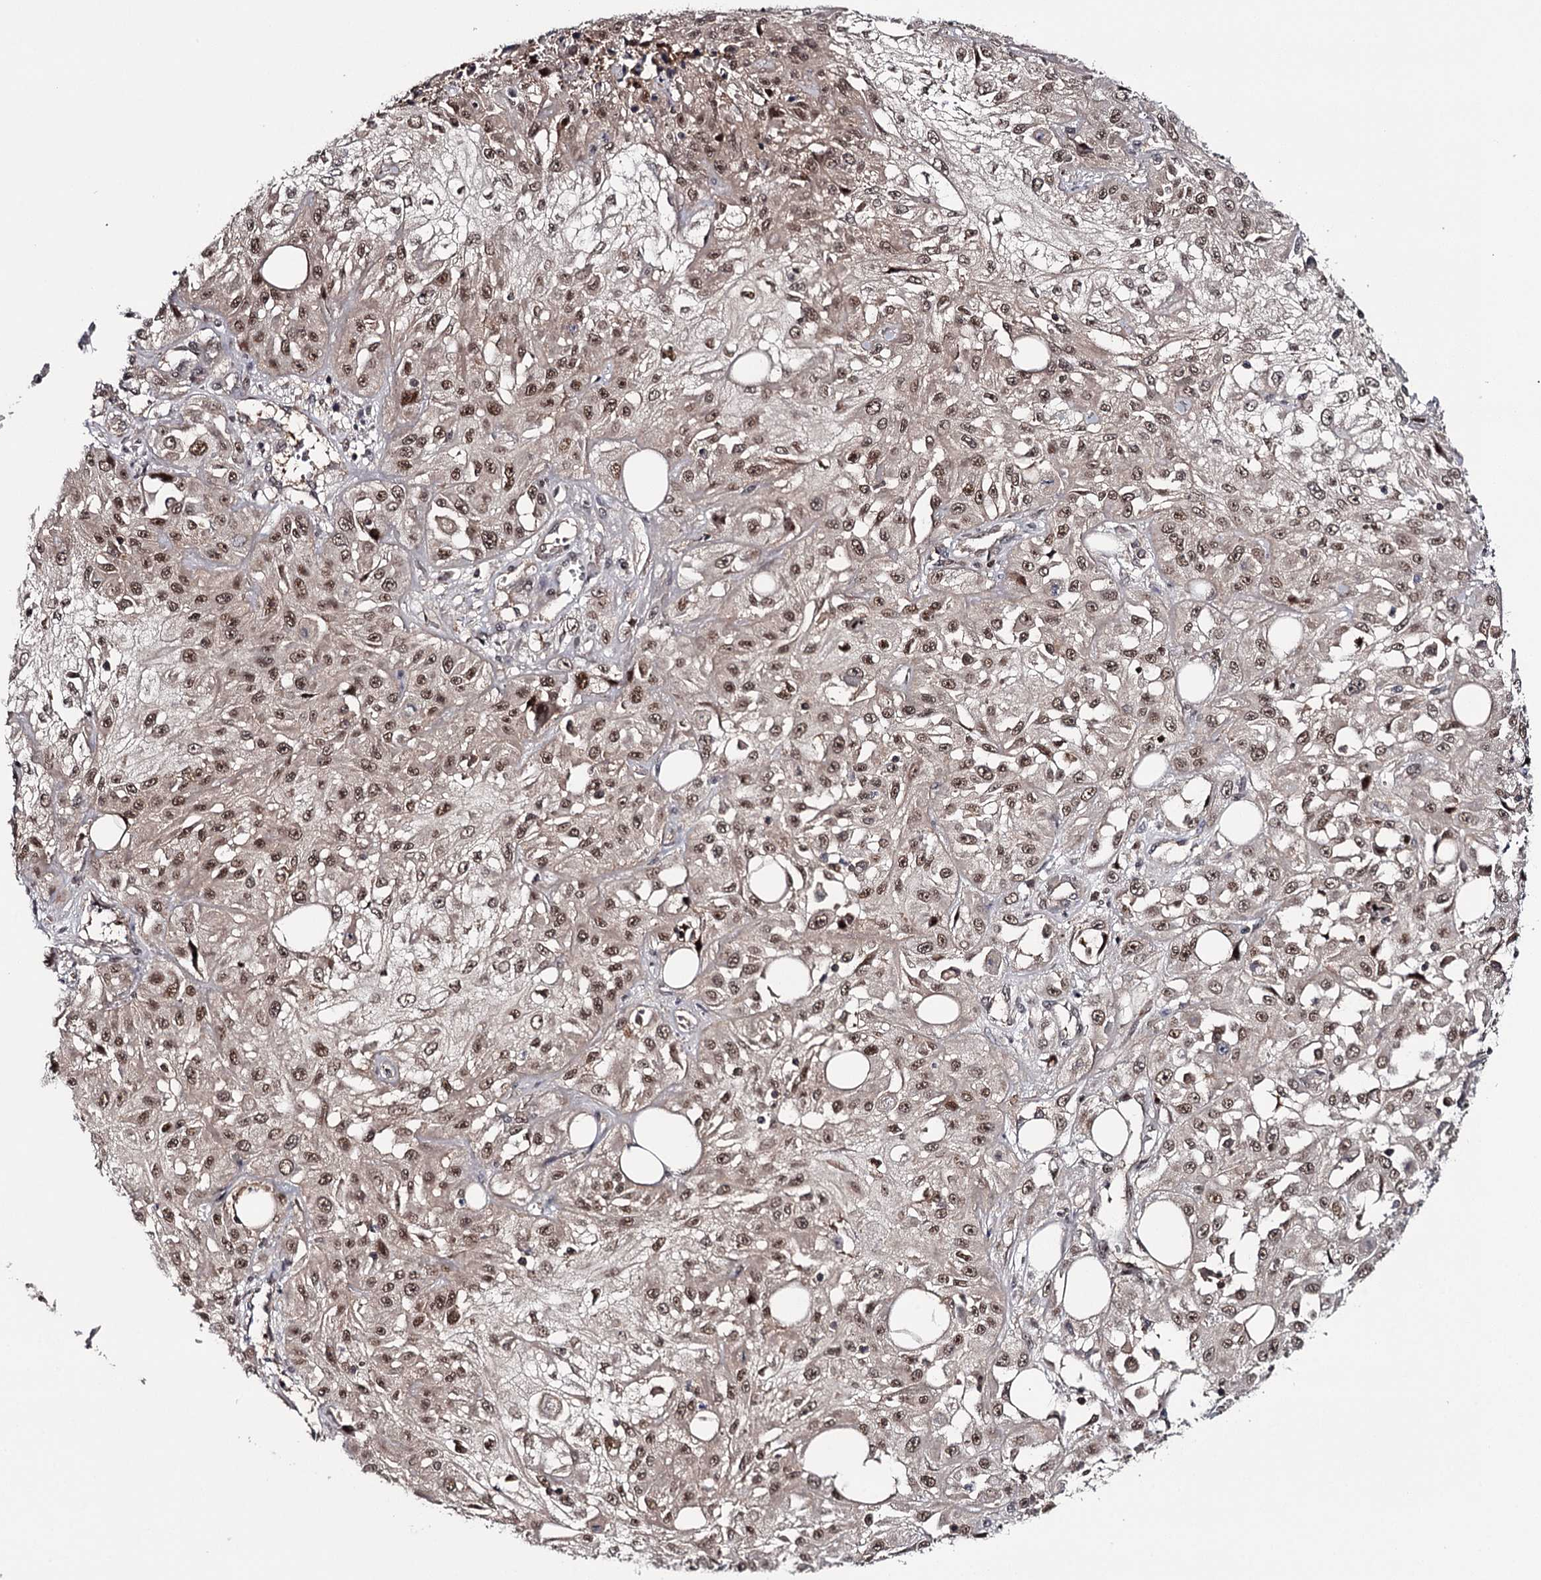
{"staining": {"intensity": "moderate", "quantity": ">75%", "location": "nuclear"}, "tissue": "skin cancer", "cell_type": "Tumor cells", "image_type": "cancer", "snomed": [{"axis": "morphology", "description": "Squamous cell carcinoma, NOS"}, {"axis": "morphology", "description": "Squamous cell carcinoma, metastatic, NOS"}, {"axis": "topography", "description": "Skin"}, {"axis": "topography", "description": "Lymph node"}], "caption": "Human skin cancer stained with a protein marker demonstrates moderate staining in tumor cells.", "gene": "GTSF1", "patient": {"sex": "male", "age": 75}}